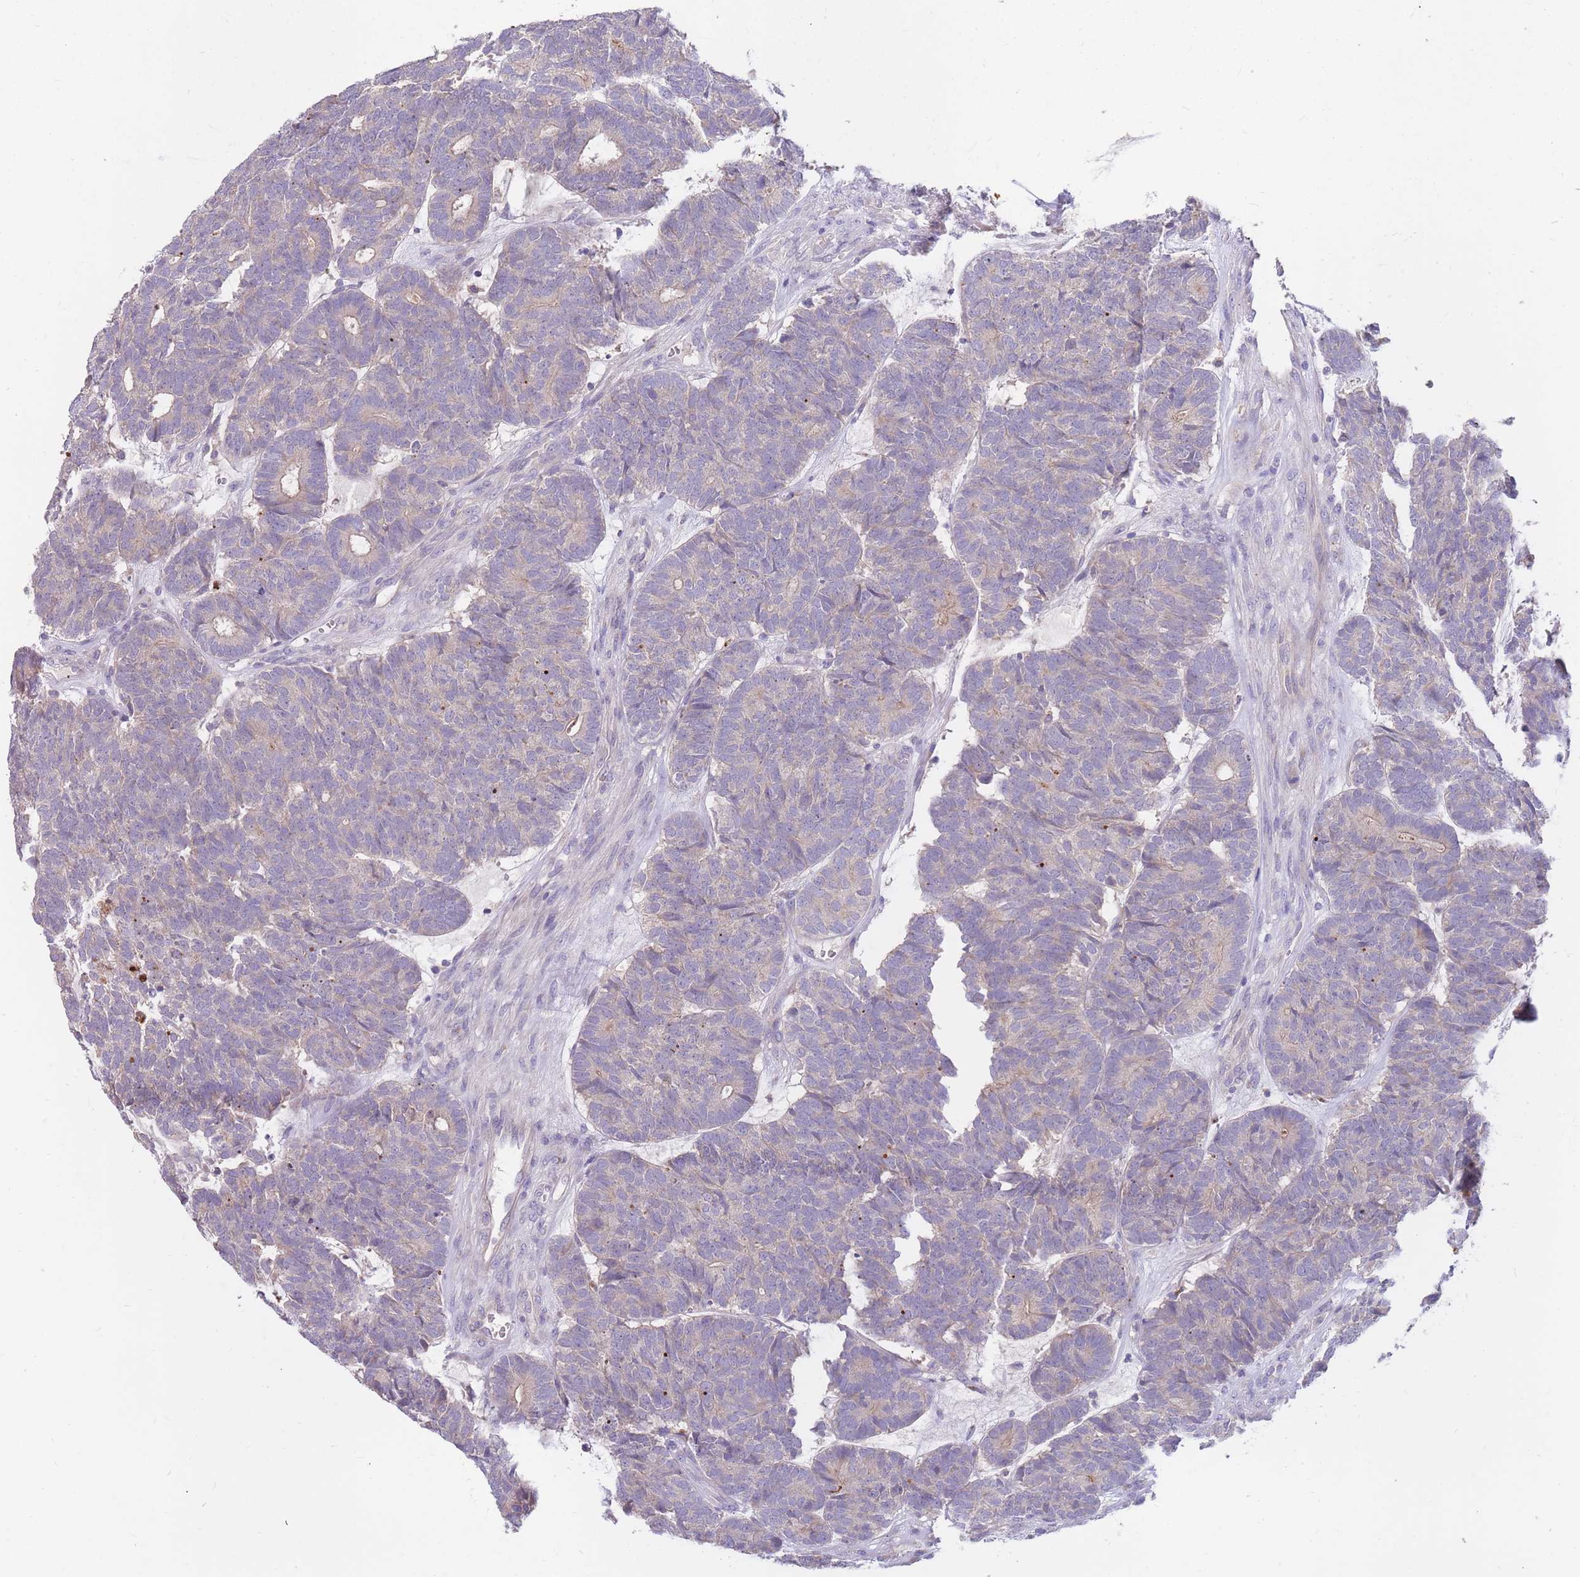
{"staining": {"intensity": "negative", "quantity": "none", "location": "none"}, "tissue": "head and neck cancer", "cell_type": "Tumor cells", "image_type": "cancer", "snomed": [{"axis": "morphology", "description": "Adenocarcinoma, NOS"}, {"axis": "topography", "description": "Head-Neck"}], "caption": "Head and neck cancer was stained to show a protein in brown. There is no significant expression in tumor cells.", "gene": "BORCS5", "patient": {"sex": "female", "age": 81}}